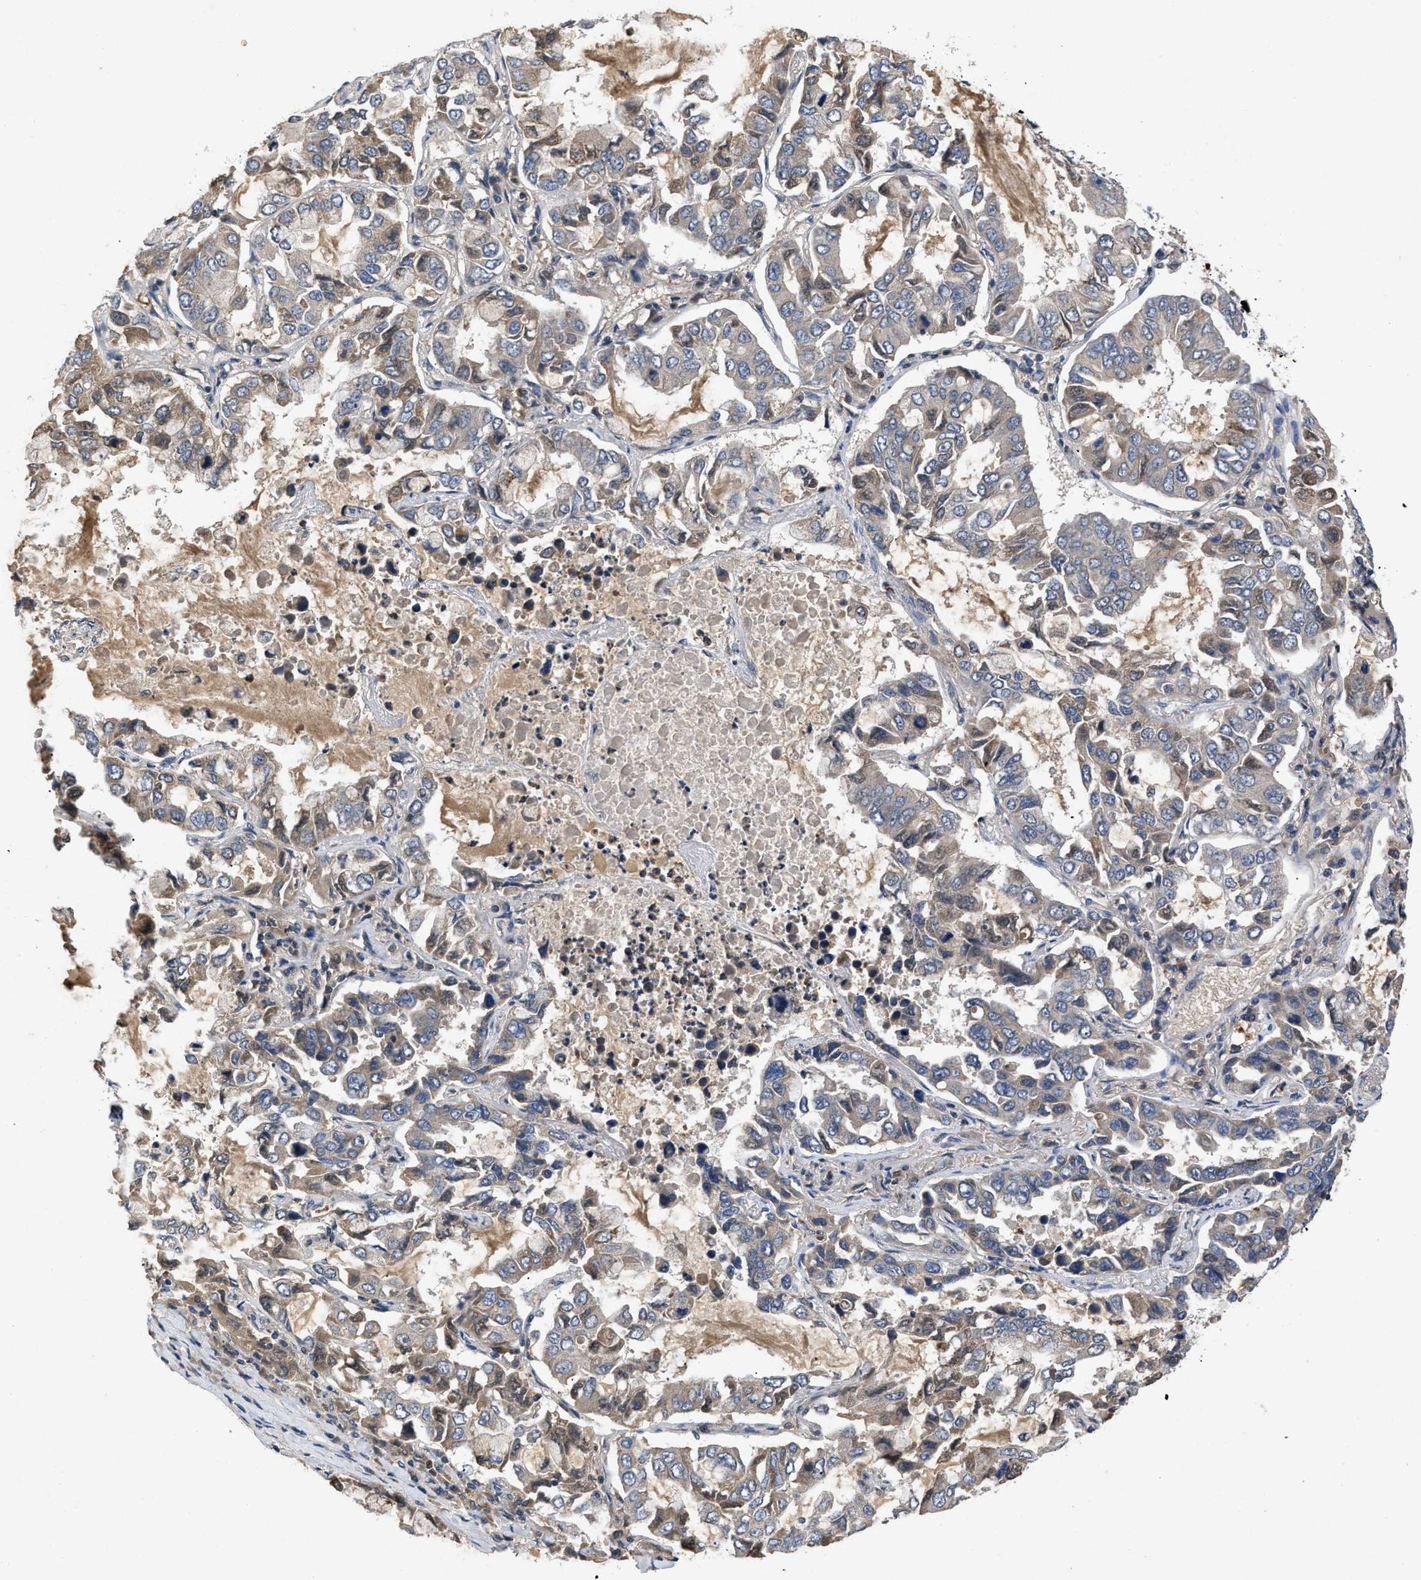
{"staining": {"intensity": "moderate", "quantity": "<25%", "location": "cytoplasmic/membranous"}, "tissue": "lung cancer", "cell_type": "Tumor cells", "image_type": "cancer", "snomed": [{"axis": "morphology", "description": "Adenocarcinoma, NOS"}, {"axis": "topography", "description": "Lung"}], "caption": "Lung cancer (adenocarcinoma) stained for a protein exhibits moderate cytoplasmic/membranous positivity in tumor cells.", "gene": "VPS4A", "patient": {"sex": "male", "age": 64}}